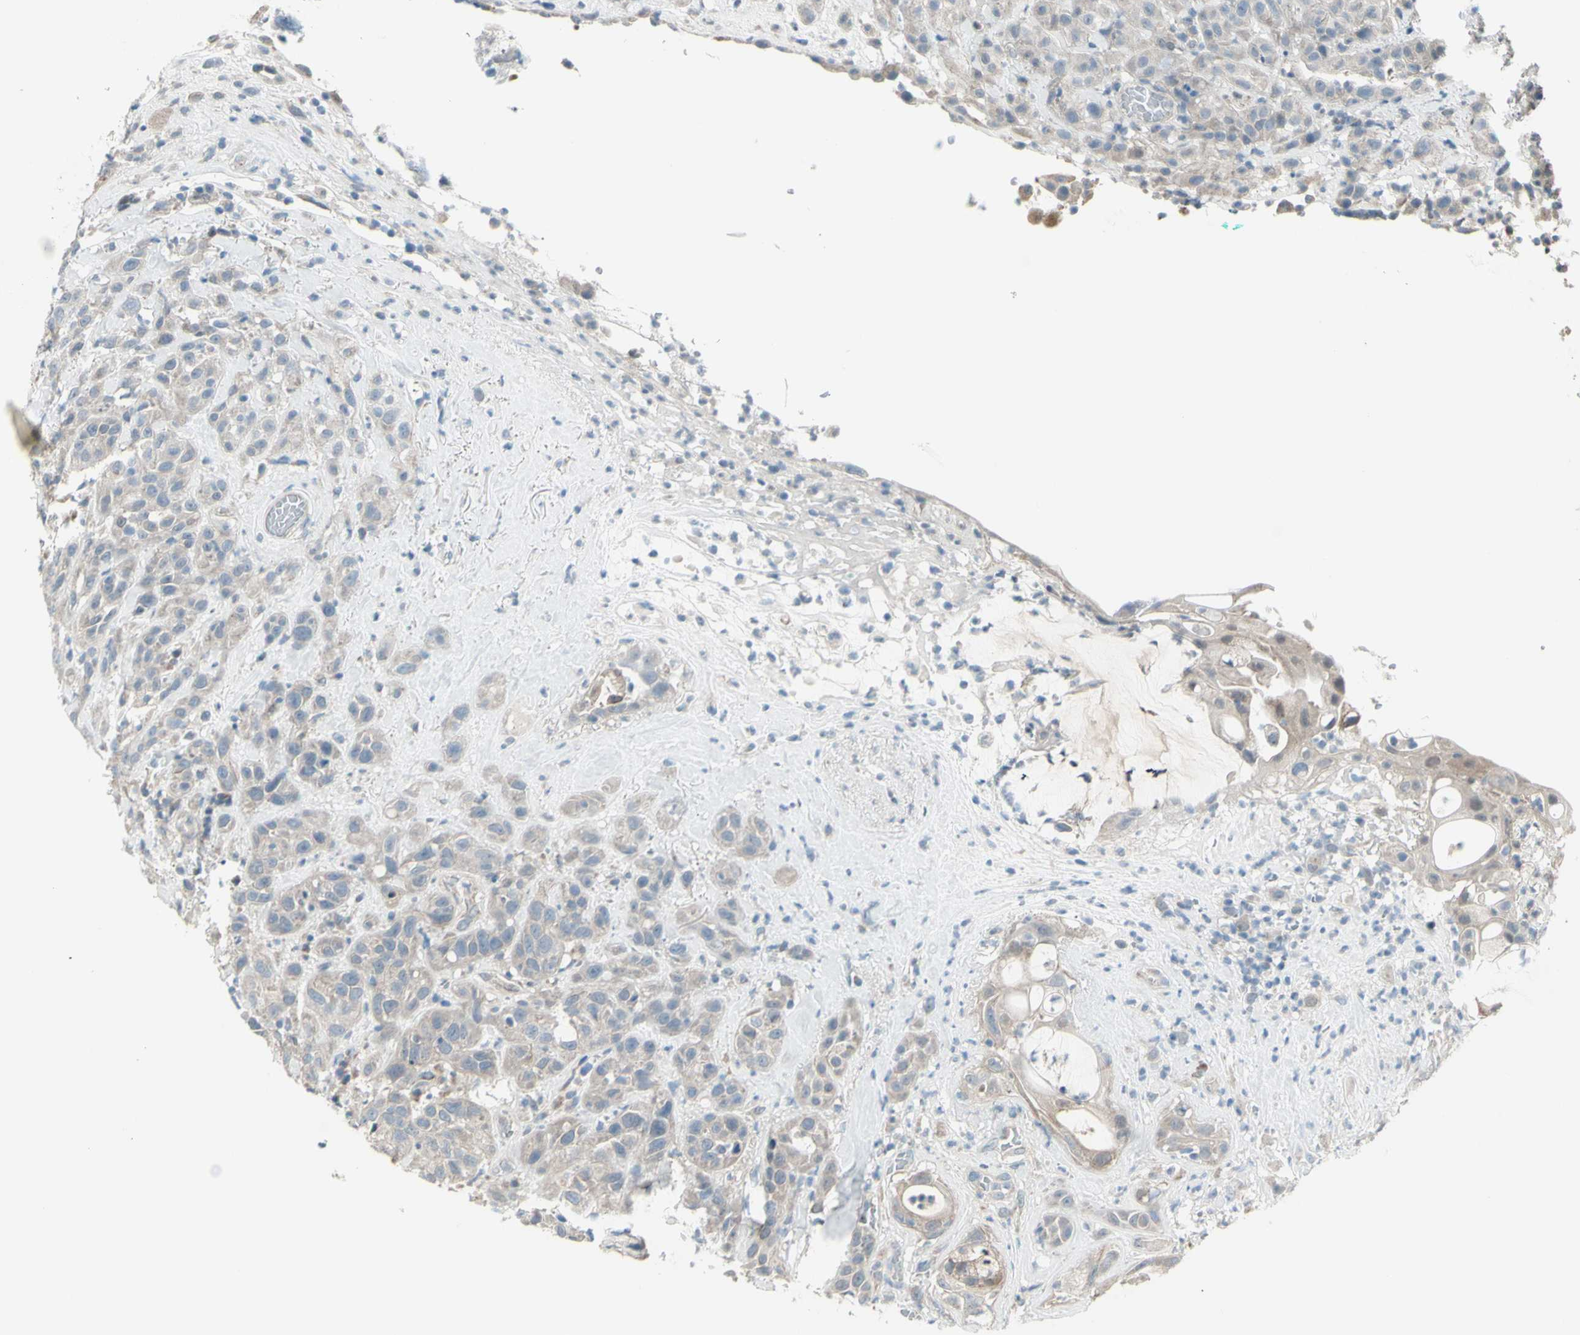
{"staining": {"intensity": "weak", "quantity": "25%-75%", "location": "cytoplasmic/membranous"}, "tissue": "head and neck cancer", "cell_type": "Tumor cells", "image_type": "cancer", "snomed": [{"axis": "morphology", "description": "Squamous cell carcinoma, NOS"}, {"axis": "topography", "description": "Head-Neck"}], "caption": "Weak cytoplasmic/membranous positivity is appreciated in approximately 25%-75% of tumor cells in head and neck cancer (squamous cell carcinoma).", "gene": "NAXD", "patient": {"sex": "male", "age": 62}}